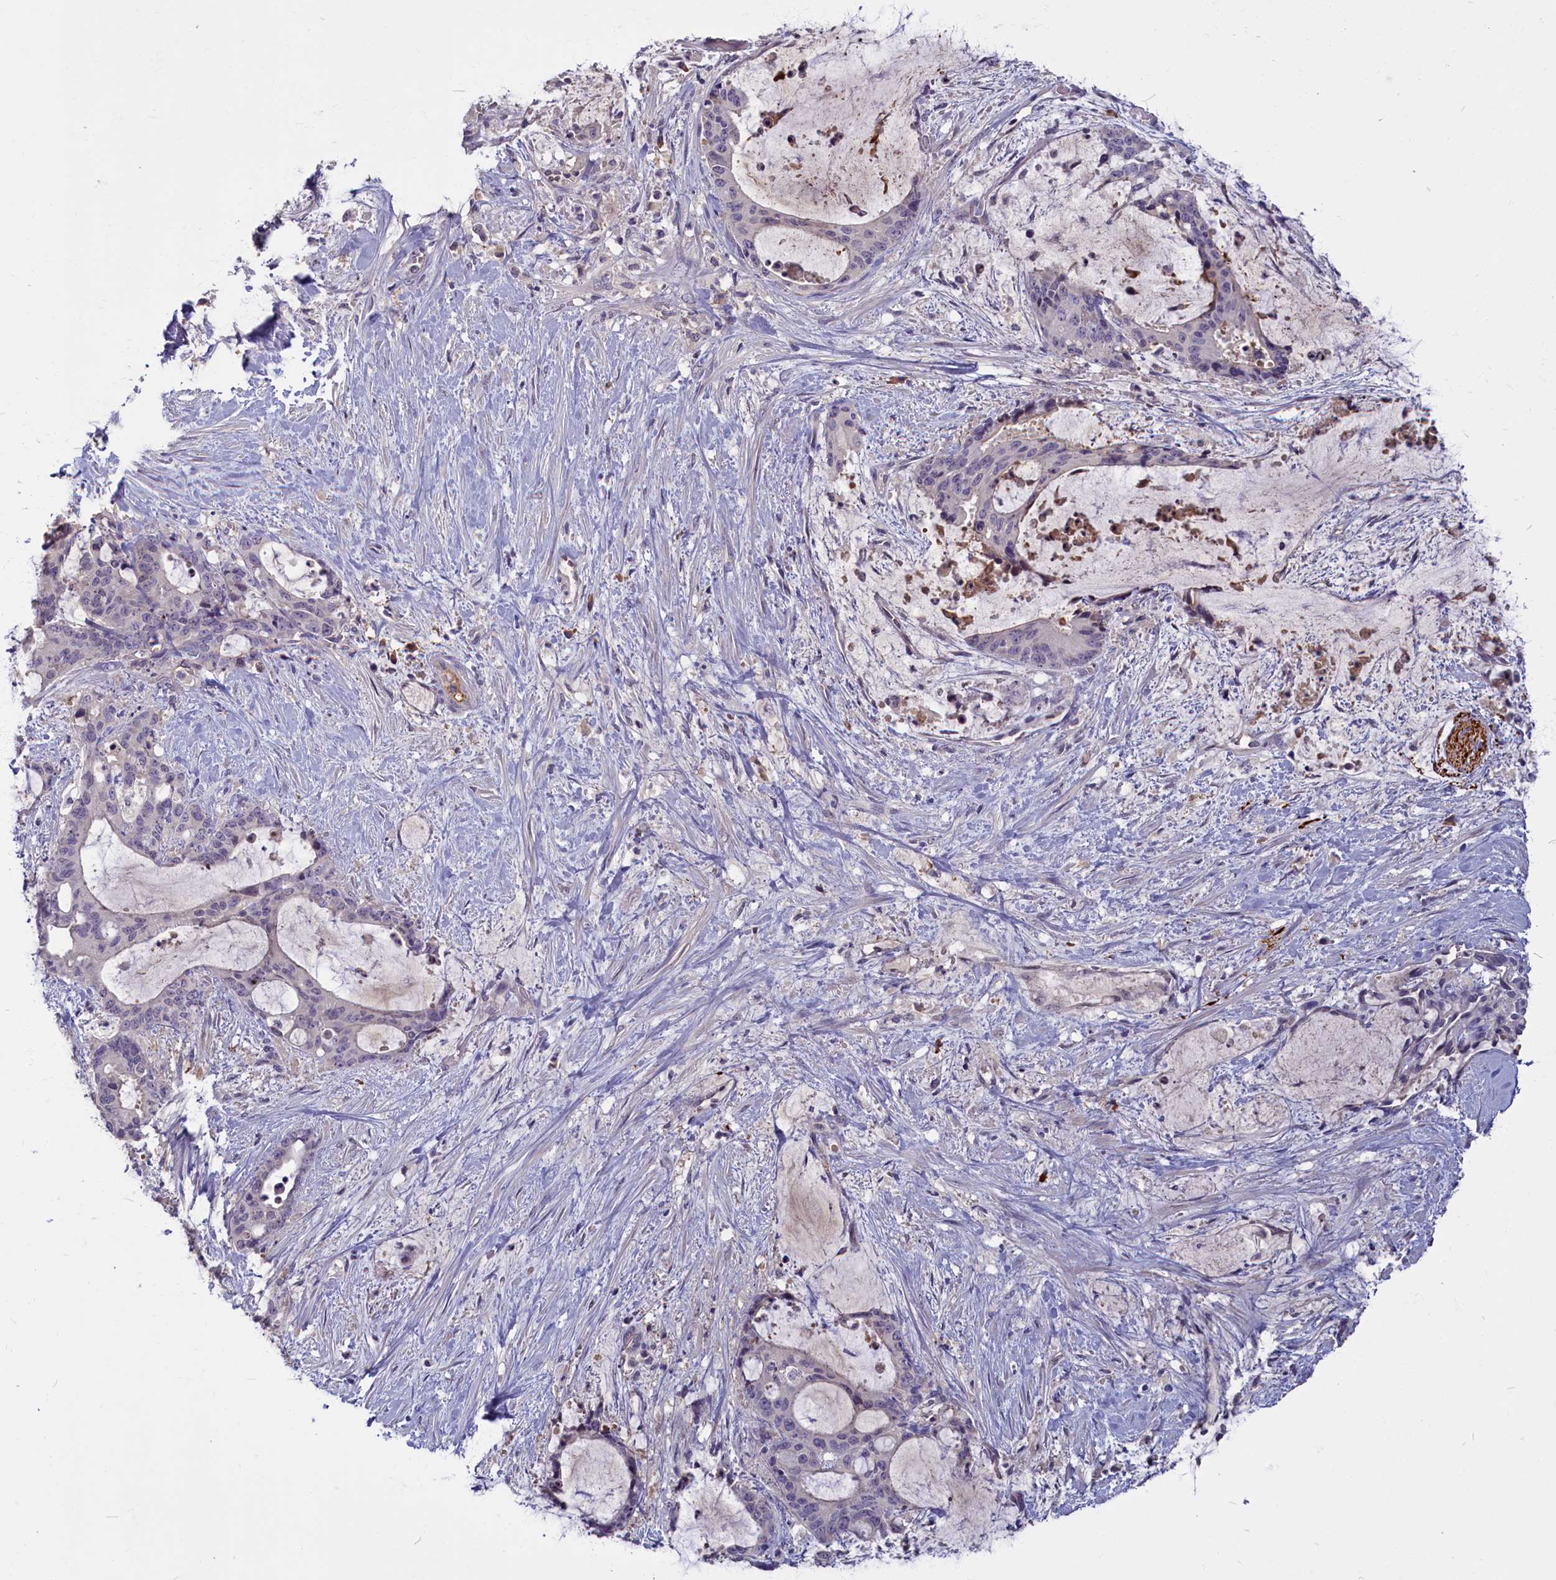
{"staining": {"intensity": "negative", "quantity": "none", "location": "none"}, "tissue": "liver cancer", "cell_type": "Tumor cells", "image_type": "cancer", "snomed": [{"axis": "morphology", "description": "Normal tissue, NOS"}, {"axis": "morphology", "description": "Cholangiocarcinoma"}, {"axis": "topography", "description": "Liver"}, {"axis": "topography", "description": "Peripheral nerve tissue"}], "caption": "Tumor cells show no significant protein positivity in liver cancer.", "gene": "SV2C", "patient": {"sex": "female", "age": 73}}